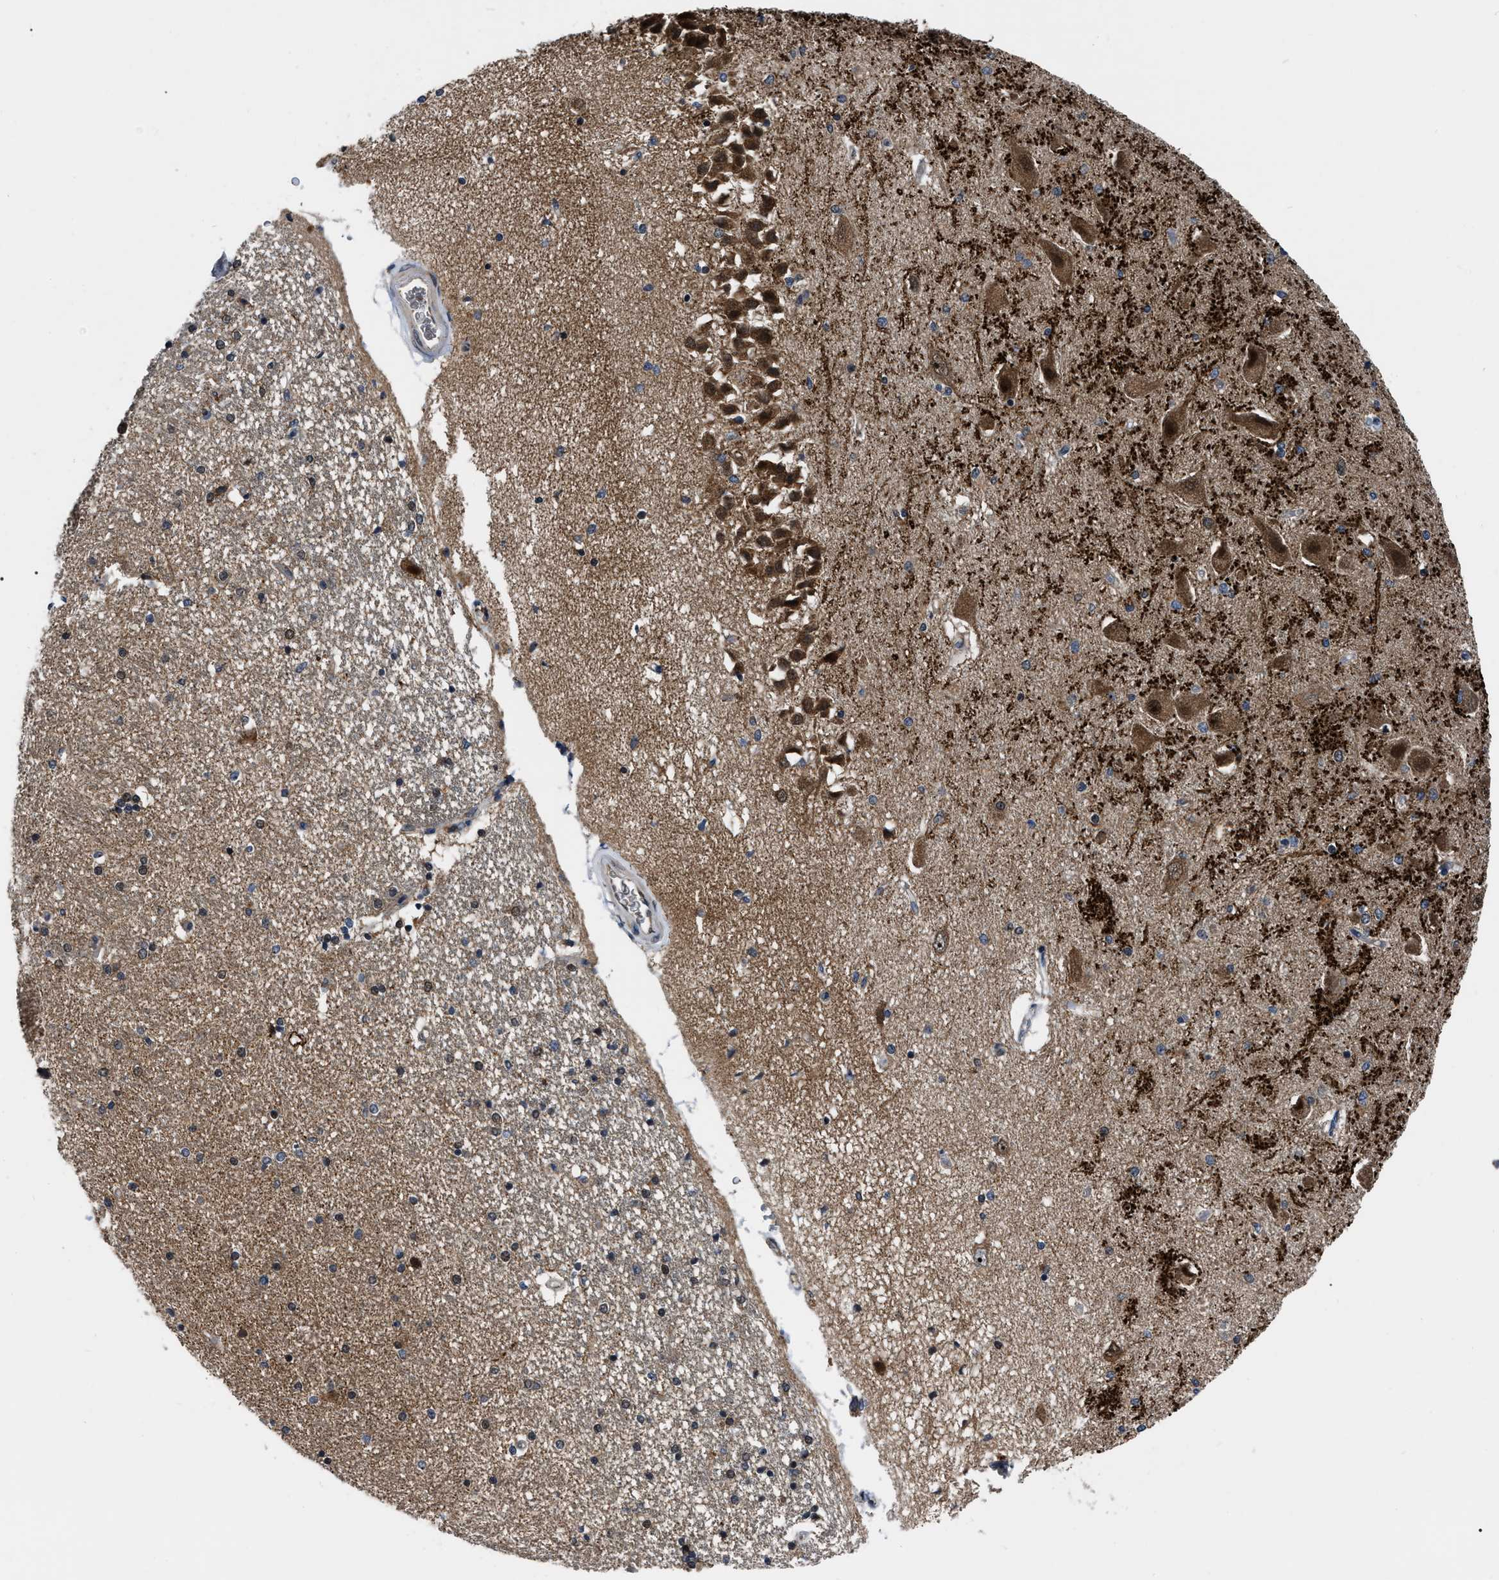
{"staining": {"intensity": "moderate", "quantity": "25%-75%", "location": "cytoplasmic/membranous"}, "tissue": "hippocampus", "cell_type": "Glial cells", "image_type": "normal", "snomed": [{"axis": "morphology", "description": "Normal tissue, NOS"}, {"axis": "topography", "description": "Hippocampus"}], "caption": "Immunohistochemical staining of benign human hippocampus reveals moderate cytoplasmic/membranous protein positivity in approximately 25%-75% of glial cells.", "gene": "GET4", "patient": {"sex": "female", "age": 54}}